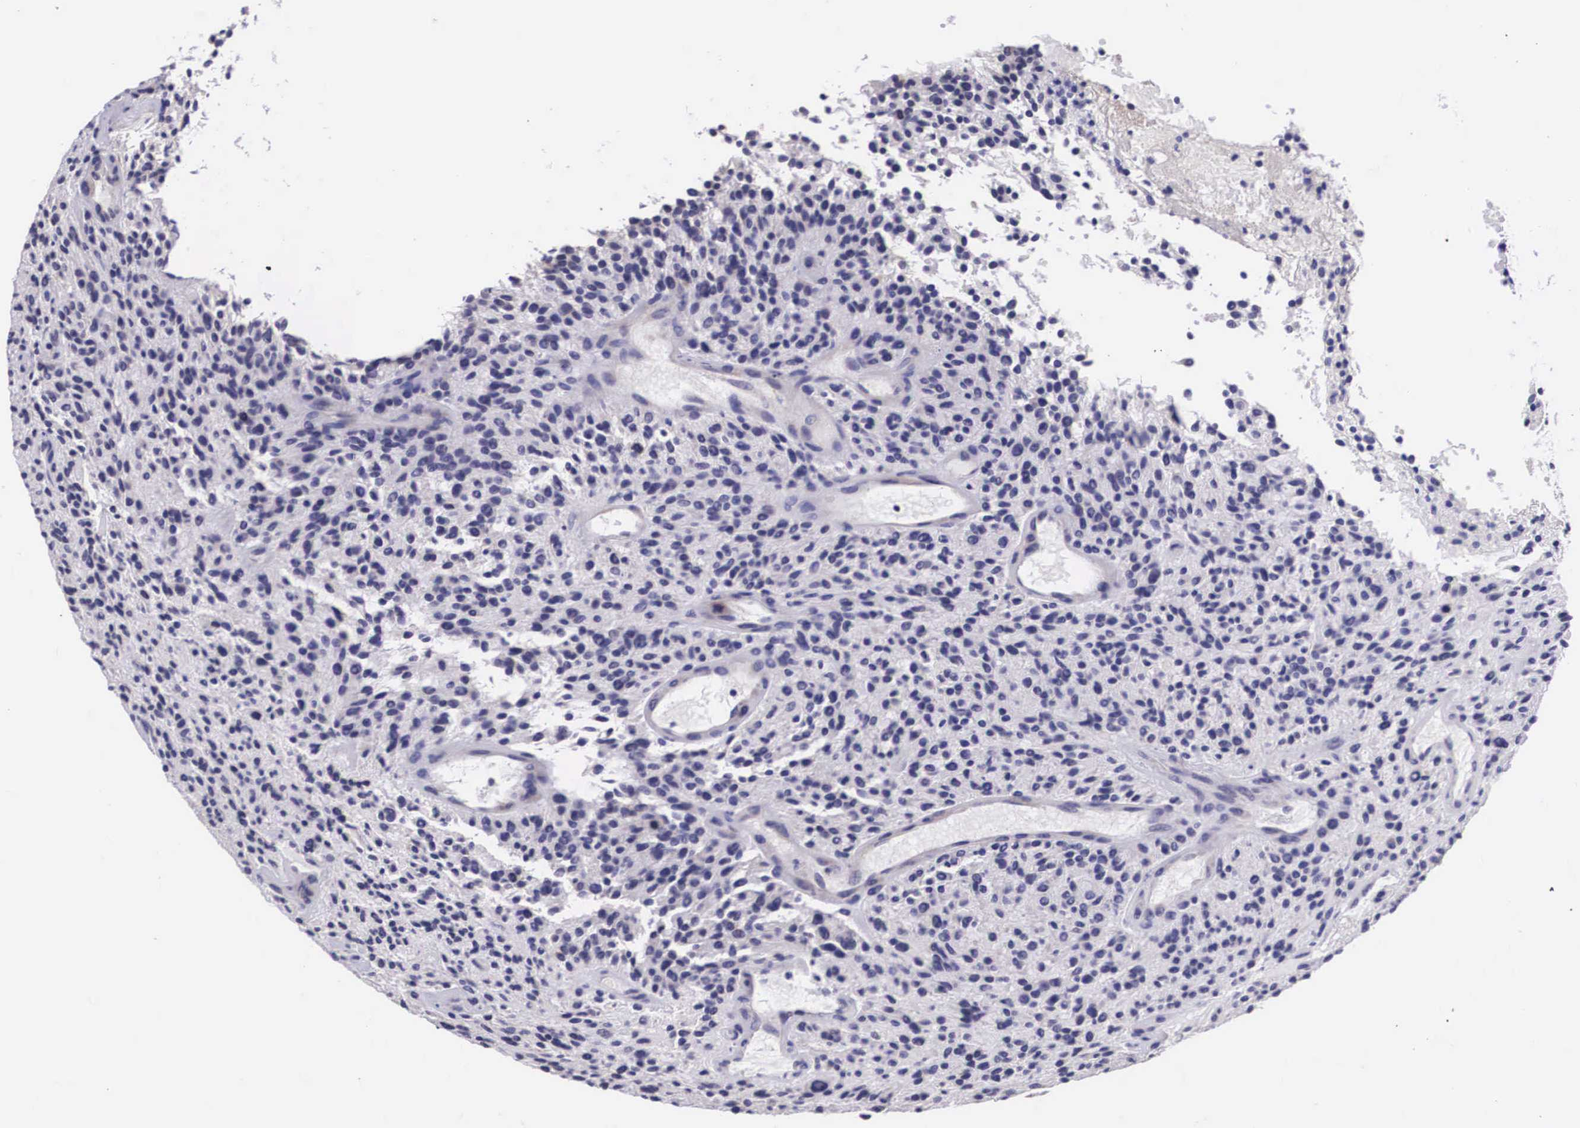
{"staining": {"intensity": "negative", "quantity": "none", "location": "none"}, "tissue": "glioma", "cell_type": "Tumor cells", "image_type": "cancer", "snomed": [{"axis": "morphology", "description": "Glioma, malignant, High grade"}, {"axis": "topography", "description": "Brain"}], "caption": "The histopathology image reveals no staining of tumor cells in glioma.", "gene": "ARG2", "patient": {"sex": "female", "age": 13}}